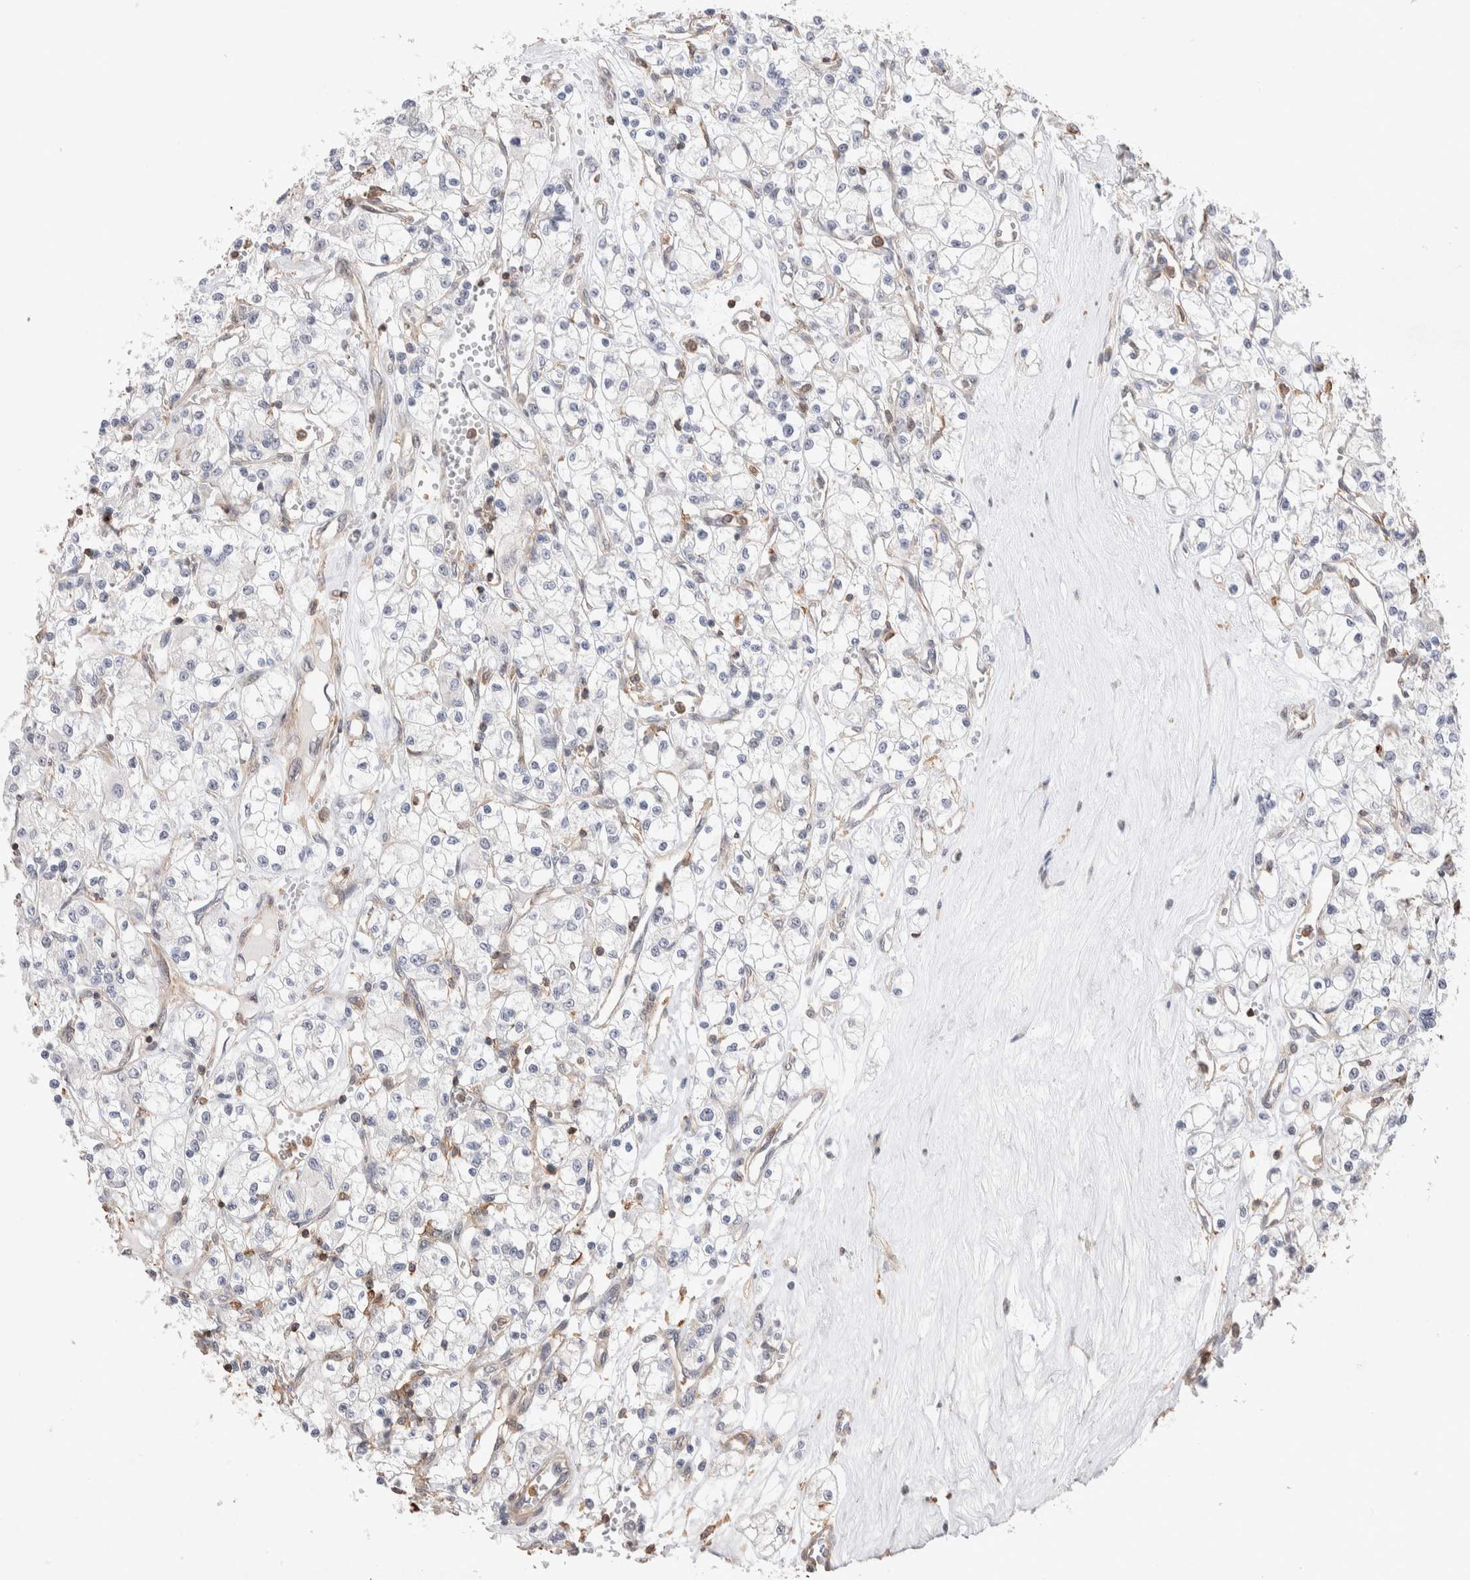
{"staining": {"intensity": "negative", "quantity": "none", "location": "none"}, "tissue": "renal cancer", "cell_type": "Tumor cells", "image_type": "cancer", "snomed": [{"axis": "morphology", "description": "Adenocarcinoma, NOS"}, {"axis": "topography", "description": "Kidney"}], "caption": "There is no significant positivity in tumor cells of adenocarcinoma (renal).", "gene": "ZNF704", "patient": {"sex": "female", "age": 59}}